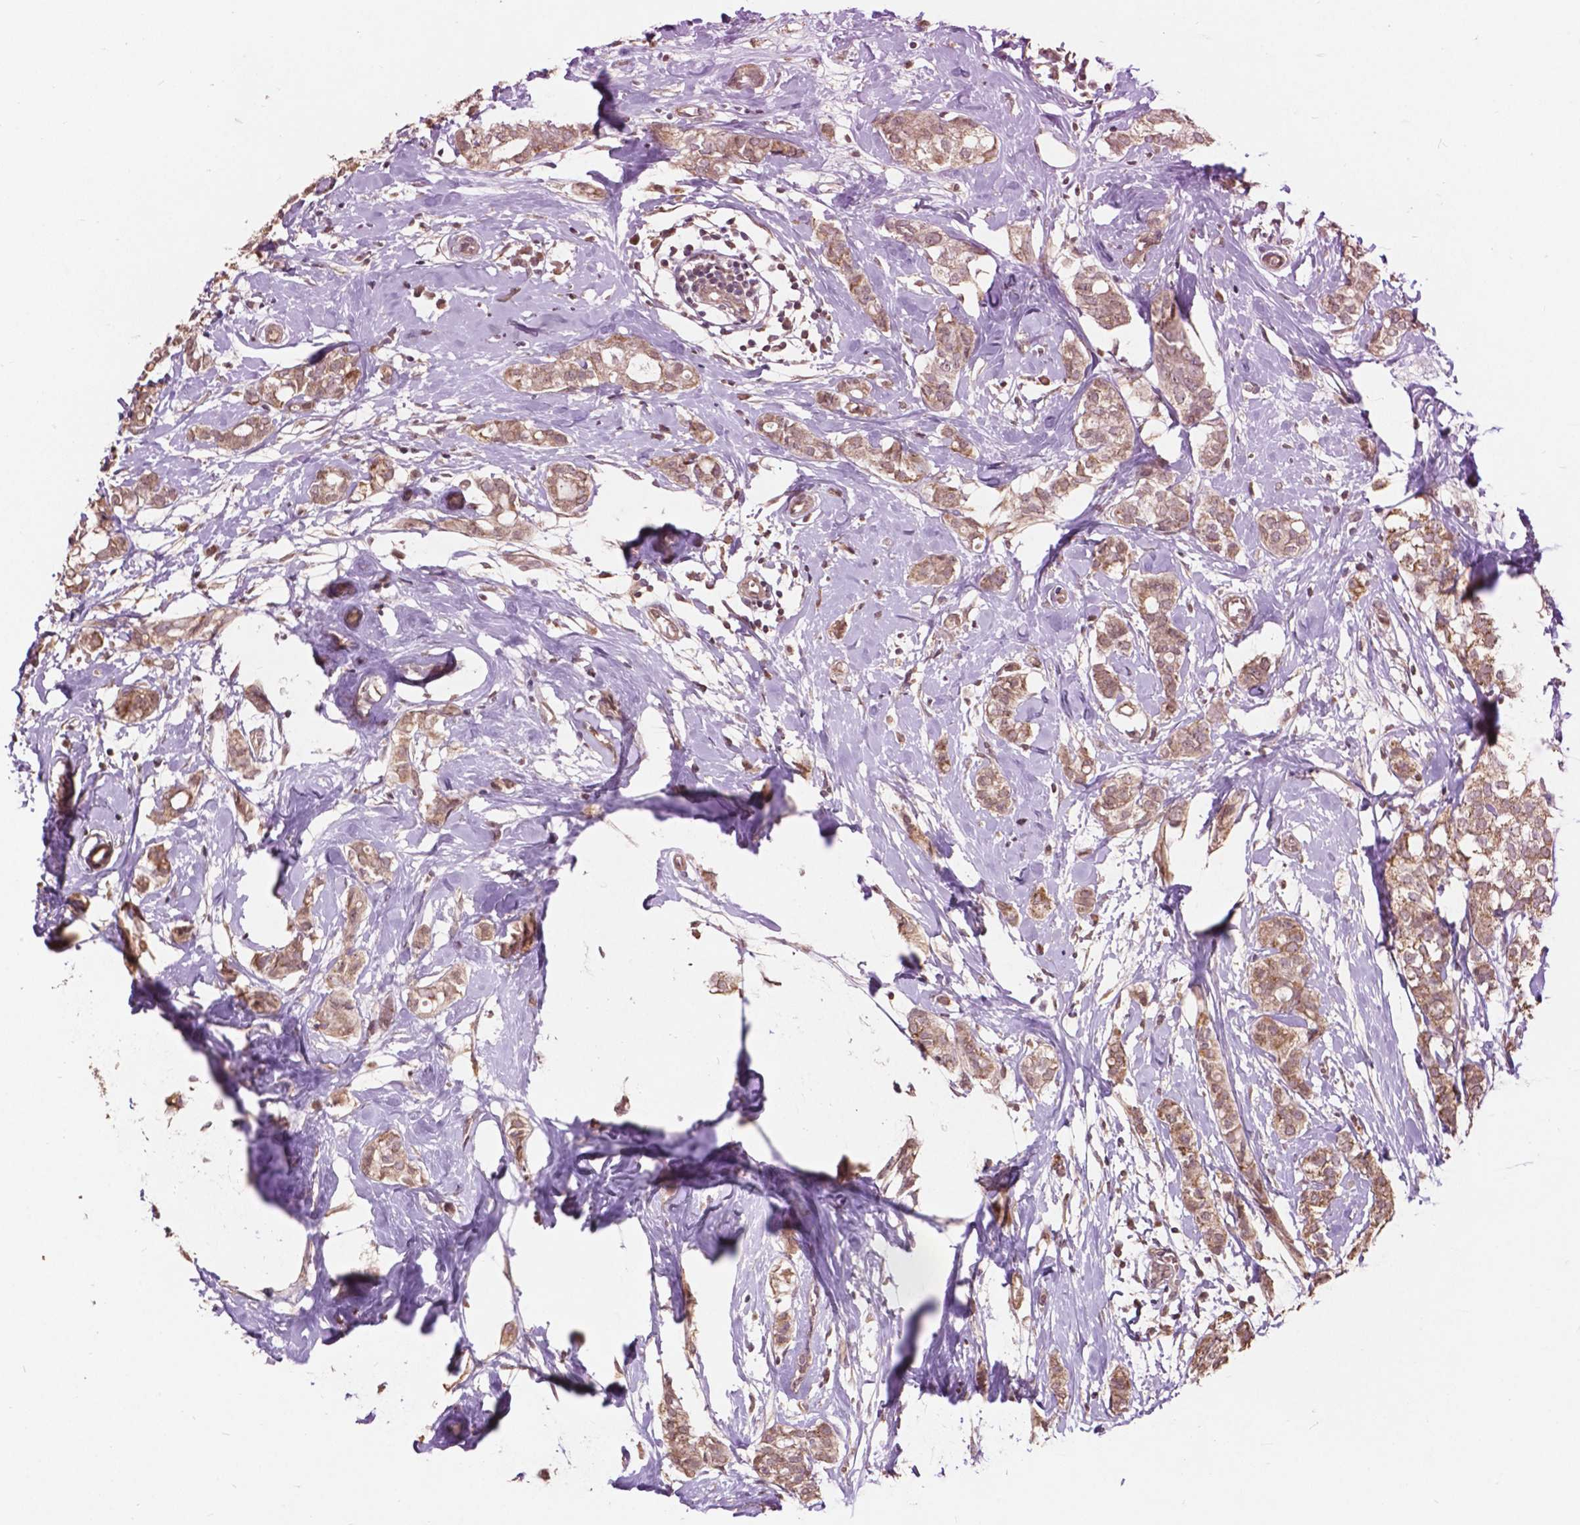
{"staining": {"intensity": "weak", "quantity": ">75%", "location": "cytoplasmic/membranous"}, "tissue": "breast cancer", "cell_type": "Tumor cells", "image_type": "cancer", "snomed": [{"axis": "morphology", "description": "Duct carcinoma"}, {"axis": "topography", "description": "Breast"}], "caption": "This is an image of immunohistochemistry (IHC) staining of breast cancer (intraductal carcinoma), which shows weak positivity in the cytoplasmic/membranous of tumor cells.", "gene": "GLRA2", "patient": {"sex": "female", "age": 40}}